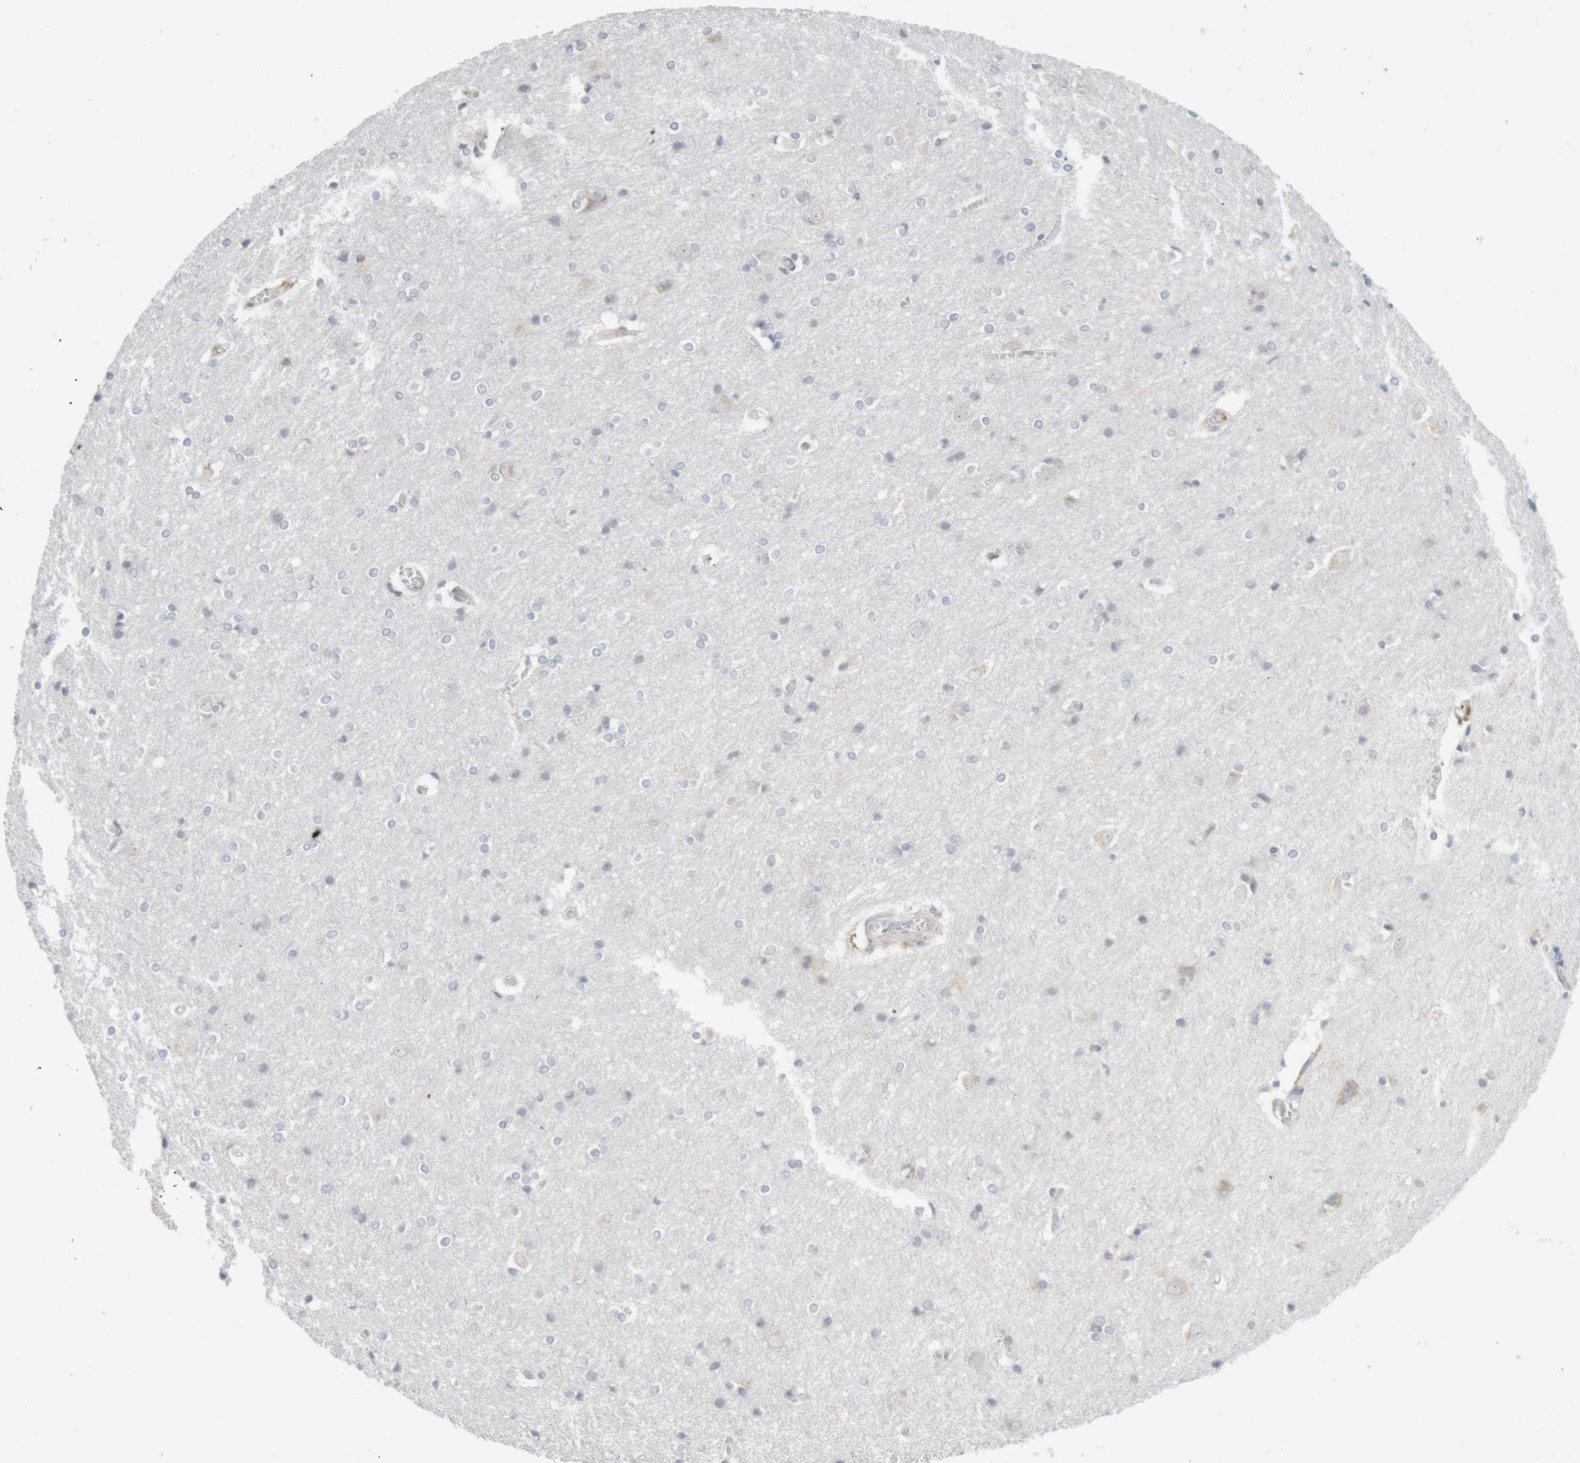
{"staining": {"intensity": "negative", "quantity": "none", "location": "none"}, "tissue": "cerebral cortex", "cell_type": "Endothelial cells", "image_type": "normal", "snomed": [{"axis": "morphology", "description": "Normal tissue, NOS"}, {"axis": "topography", "description": "Cerebral cortex"}], "caption": "IHC photomicrograph of unremarkable cerebral cortex stained for a protein (brown), which demonstrates no expression in endothelial cells. (Brightfield microscopy of DAB IHC at high magnification).", "gene": "RPN2", "patient": {"sex": "male", "age": 54}}